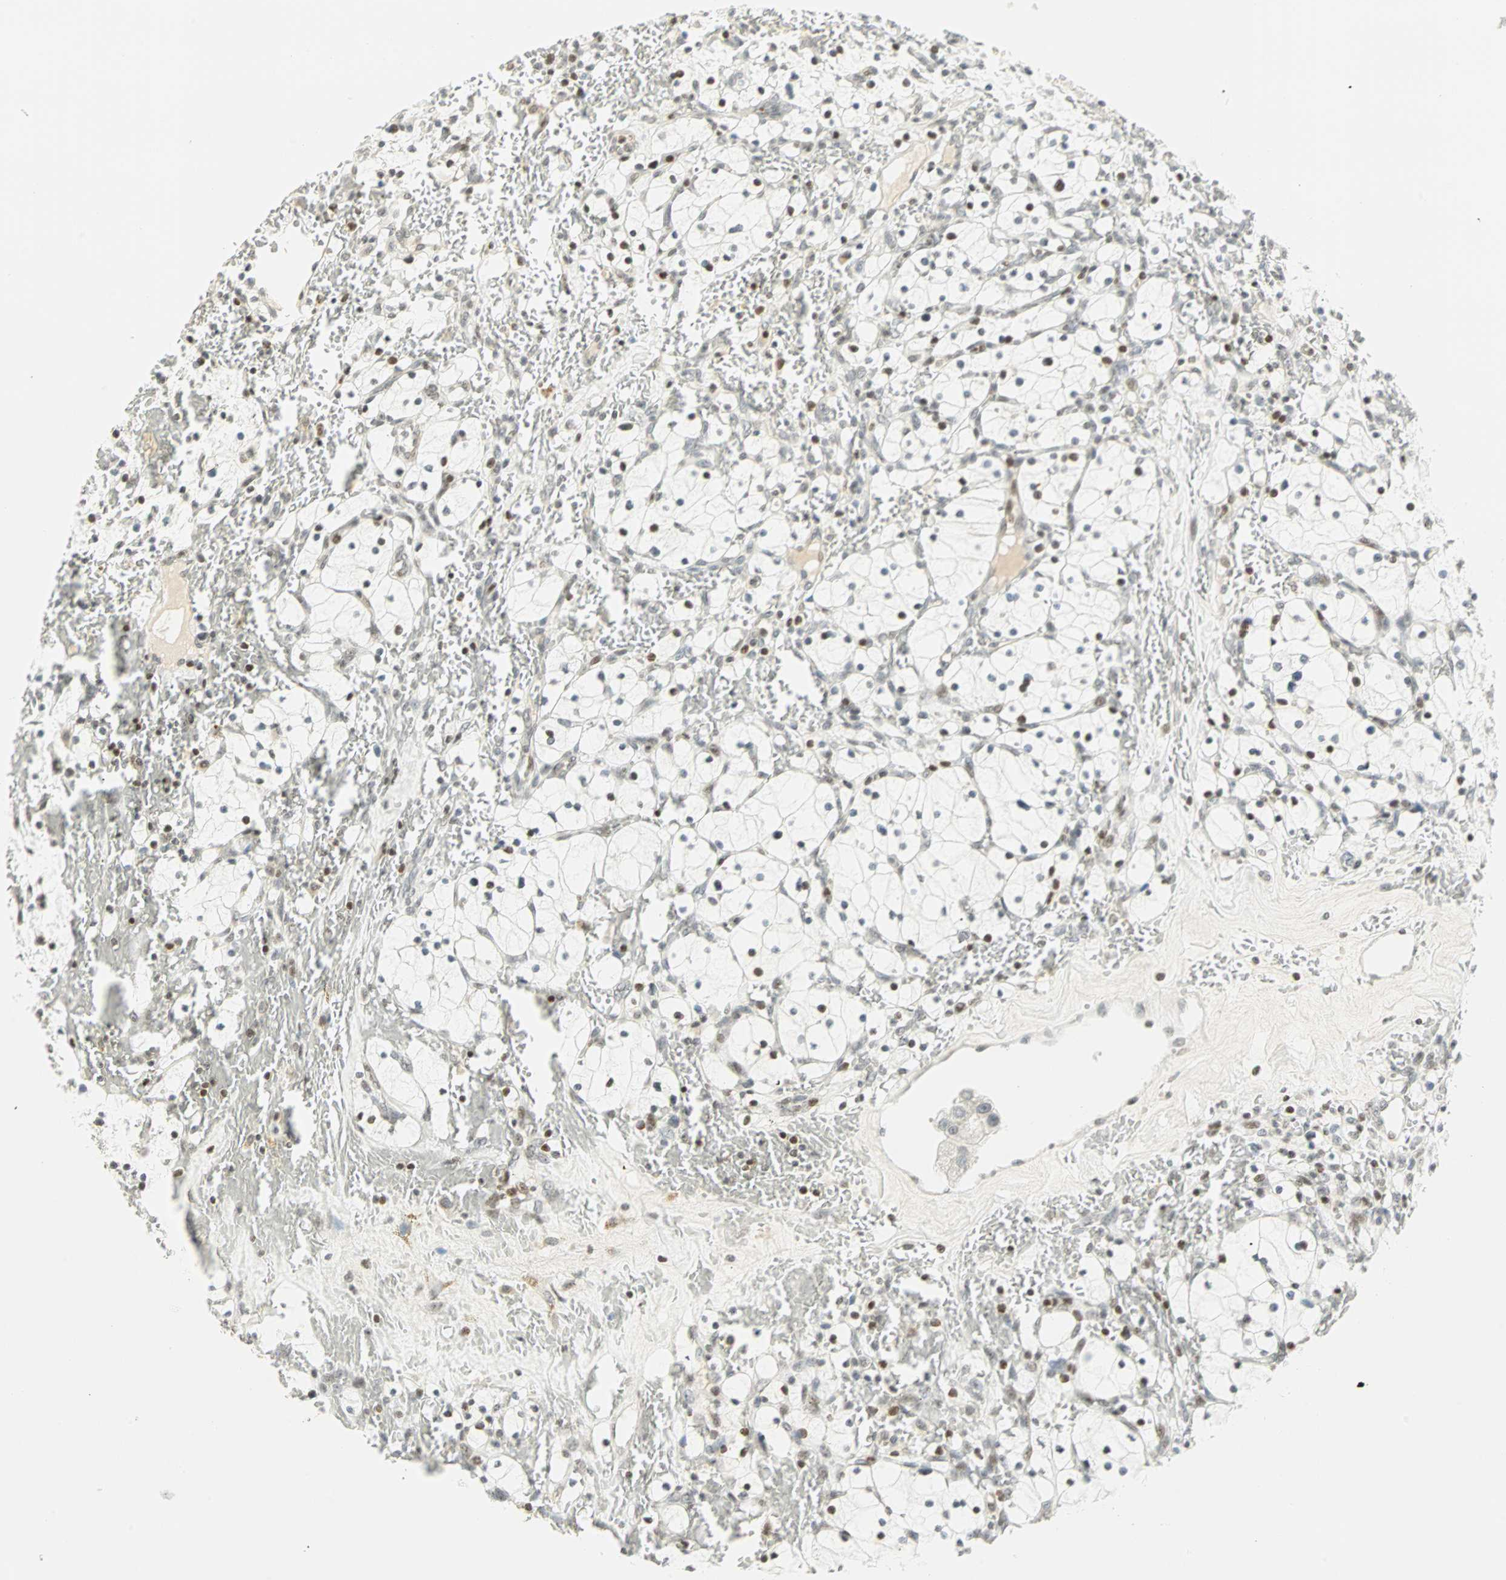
{"staining": {"intensity": "moderate", "quantity": "<25%", "location": "nuclear"}, "tissue": "renal cancer", "cell_type": "Tumor cells", "image_type": "cancer", "snomed": [{"axis": "morphology", "description": "Adenocarcinoma, NOS"}, {"axis": "topography", "description": "Kidney"}], "caption": "Immunohistochemical staining of human renal adenocarcinoma shows low levels of moderate nuclear protein expression in approximately <25% of tumor cells.", "gene": "SMAD3", "patient": {"sex": "female", "age": 83}}